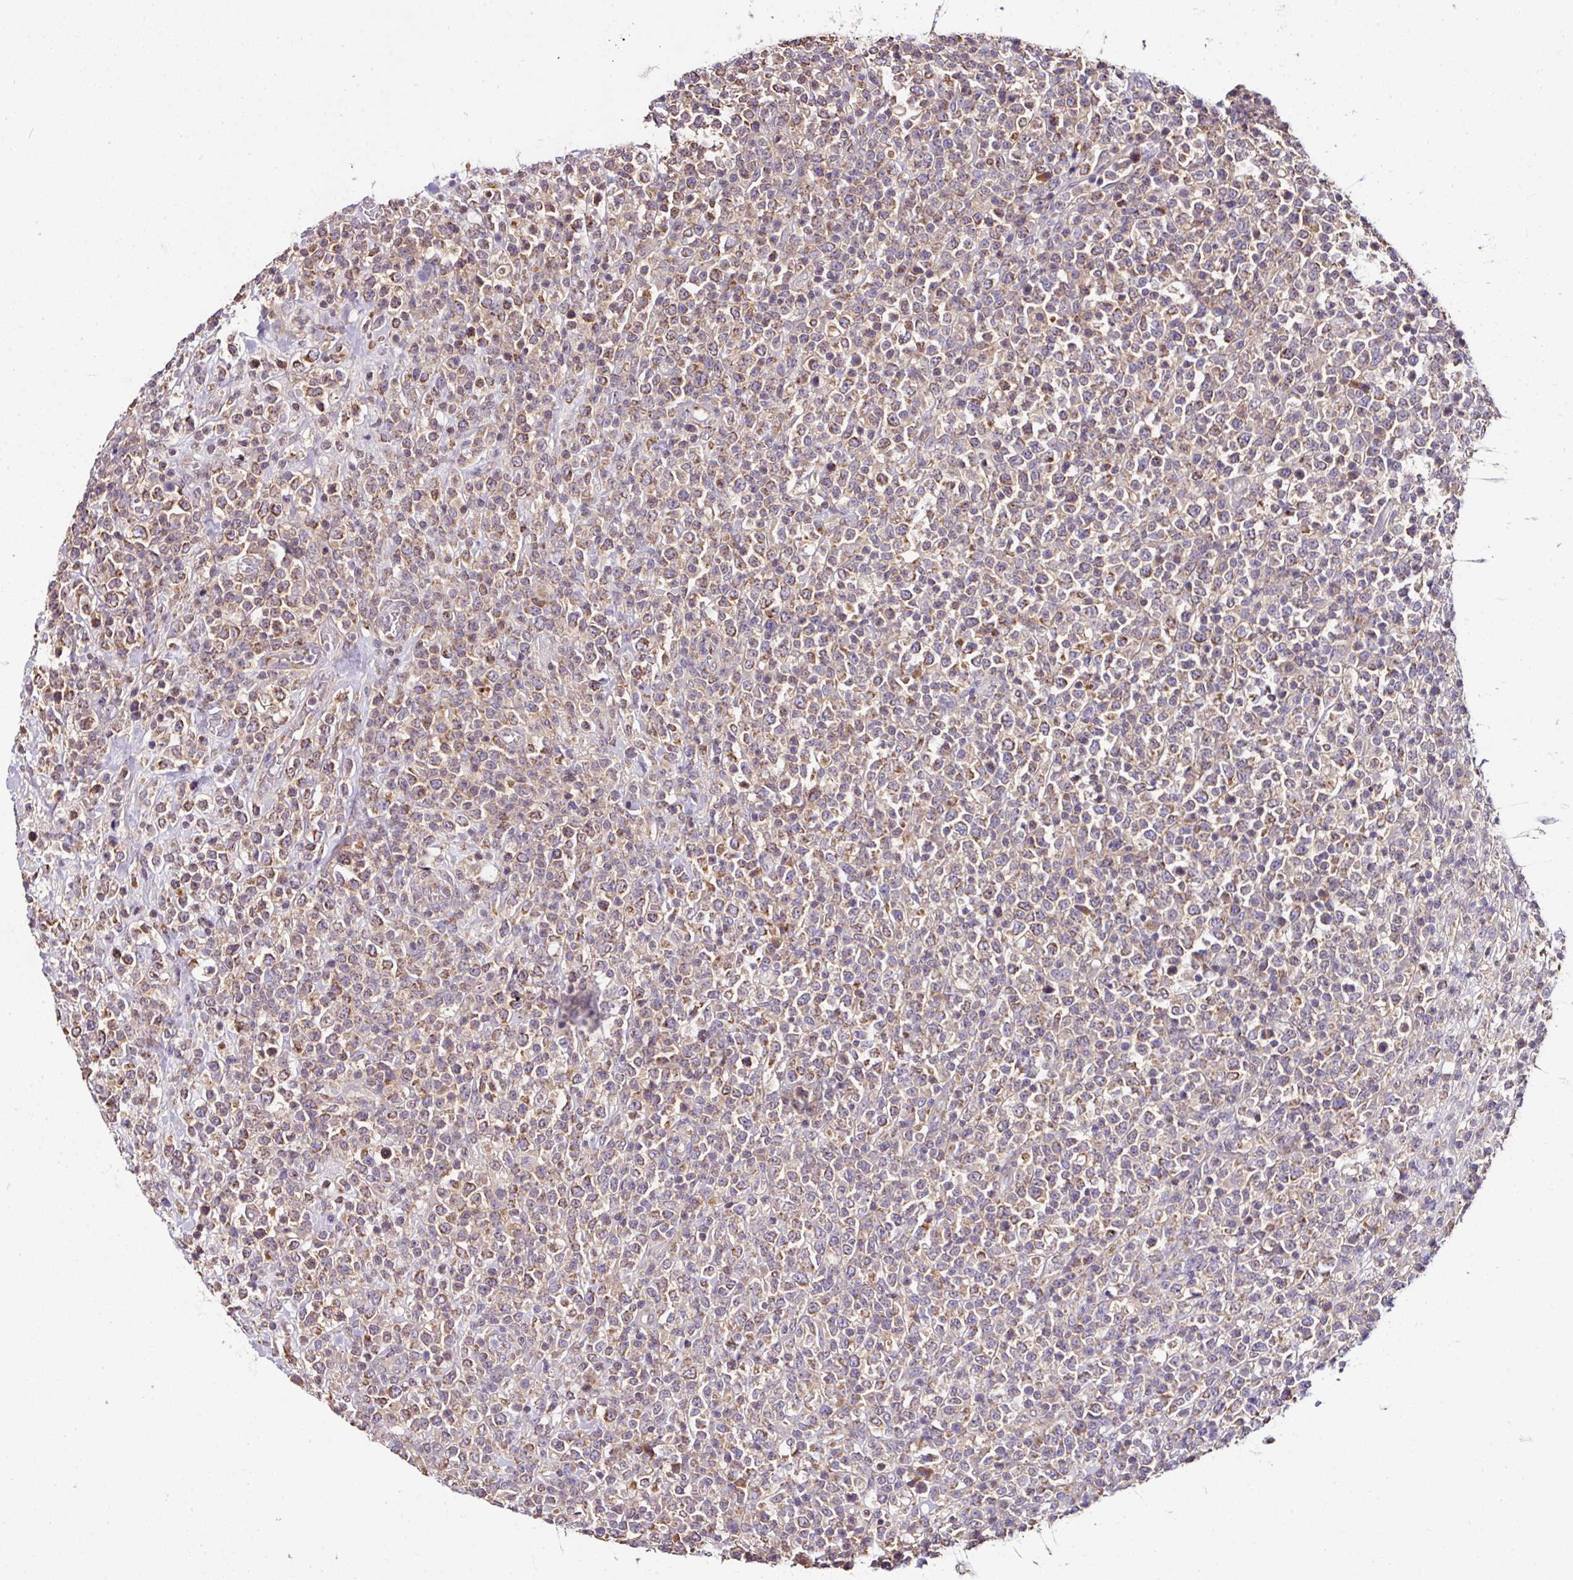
{"staining": {"intensity": "moderate", "quantity": "25%-75%", "location": "cytoplasmic/membranous"}, "tissue": "lymphoma", "cell_type": "Tumor cells", "image_type": "cancer", "snomed": [{"axis": "morphology", "description": "Malignant lymphoma, non-Hodgkin's type, High grade"}, {"axis": "topography", "description": "Colon"}], "caption": "IHC histopathology image of neoplastic tissue: human malignant lymphoma, non-Hodgkin's type (high-grade) stained using immunohistochemistry (IHC) shows medium levels of moderate protein expression localized specifically in the cytoplasmic/membranous of tumor cells, appearing as a cytoplasmic/membranous brown color.", "gene": "CPD", "patient": {"sex": "female", "age": 53}}